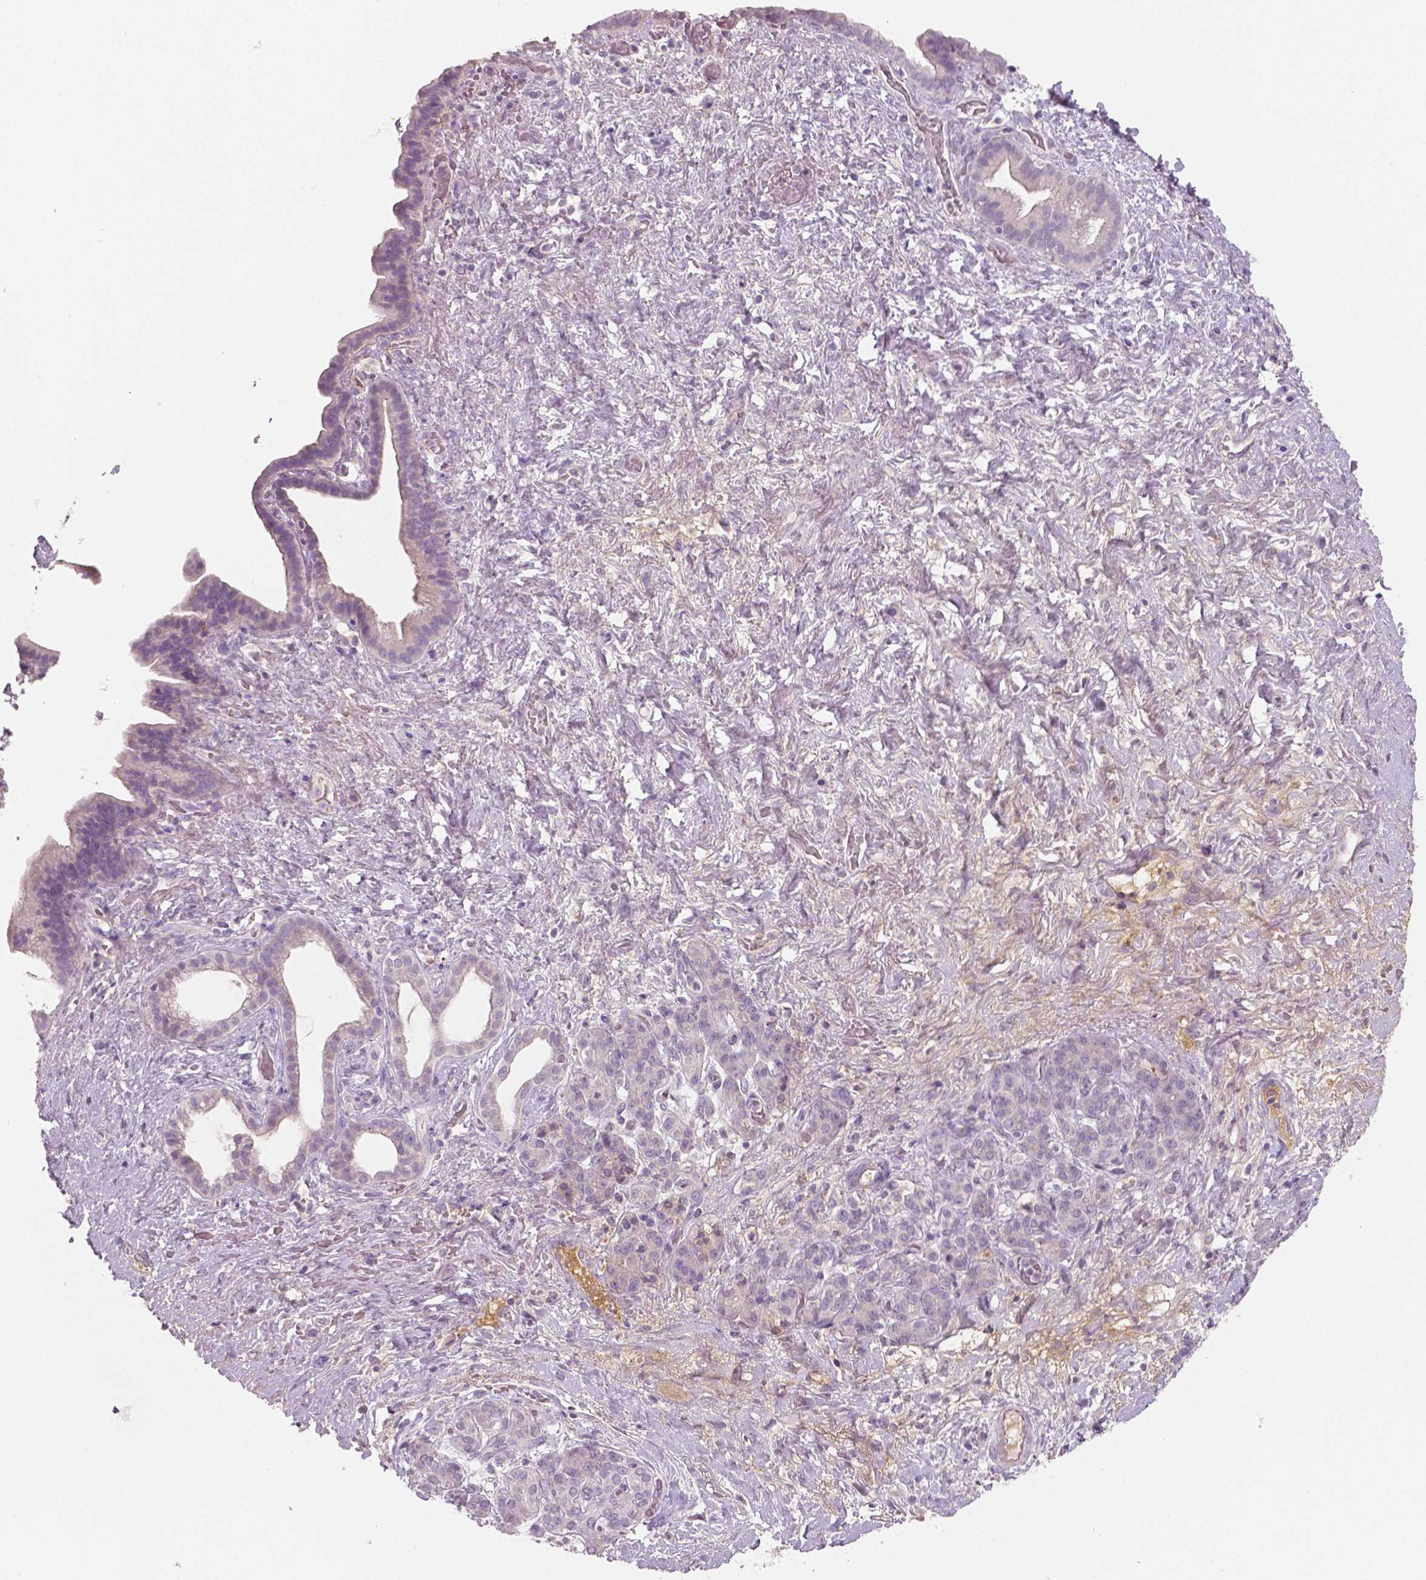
{"staining": {"intensity": "negative", "quantity": "none", "location": "none"}, "tissue": "pancreatic cancer", "cell_type": "Tumor cells", "image_type": "cancer", "snomed": [{"axis": "morphology", "description": "Adenocarcinoma, NOS"}, {"axis": "topography", "description": "Pancreas"}], "caption": "The micrograph reveals no staining of tumor cells in pancreatic cancer.", "gene": "APOA4", "patient": {"sex": "male", "age": 44}}